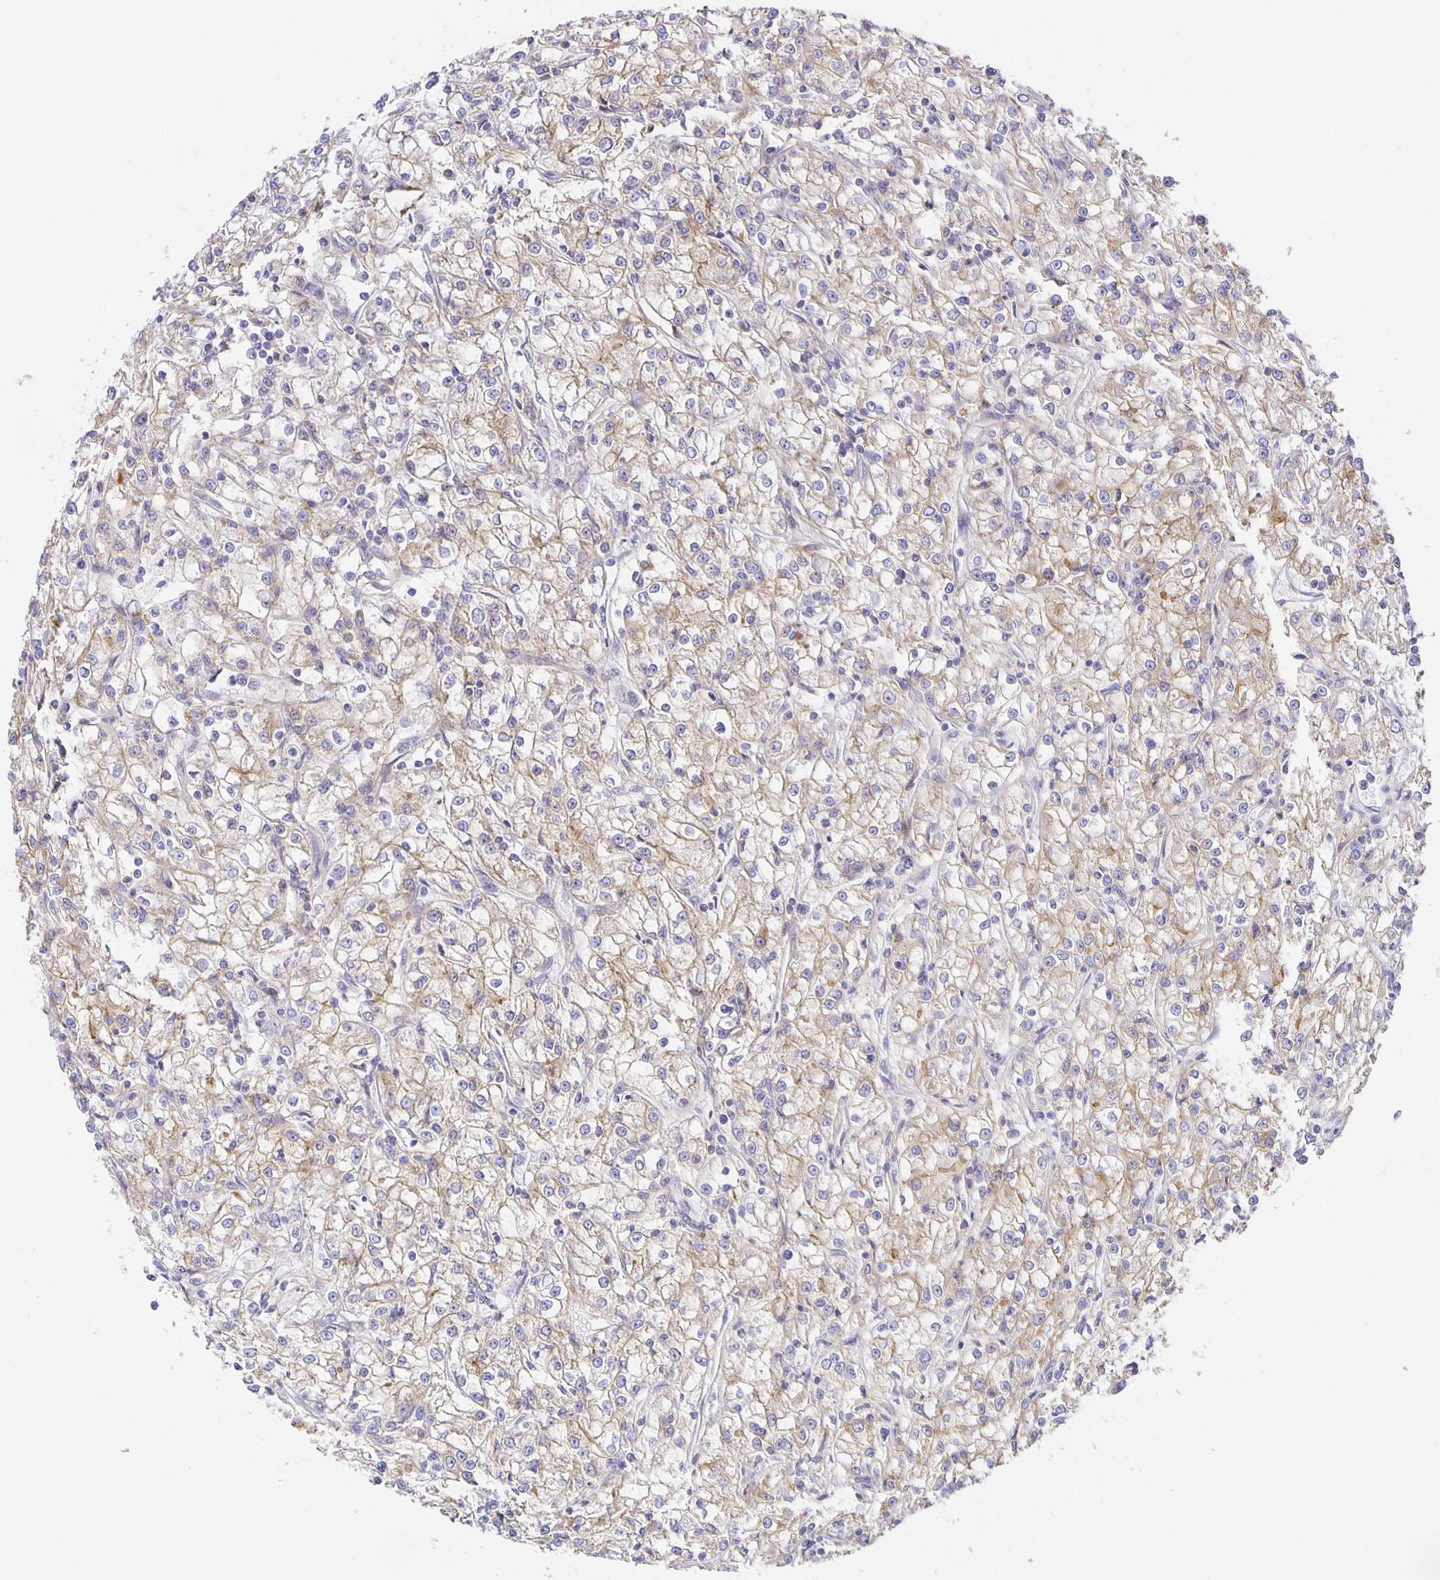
{"staining": {"intensity": "weak", "quantity": "25%-75%", "location": "cytoplasmic/membranous"}, "tissue": "renal cancer", "cell_type": "Tumor cells", "image_type": "cancer", "snomed": [{"axis": "morphology", "description": "Adenocarcinoma, NOS"}, {"axis": "topography", "description": "Kidney"}], "caption": "Immunohistochemistry (IHC) micrograph of neoplastic tissue: adenocarcinoma (renal) stained using IHC exhibits low levels of weak protein expression localized specifically in the cytoplasmic/membranous of tumor cells, appearing as a cytoplasmic/membranous brown color.", "gene": "FLRT3", "patient": {"sex": "female", "age": 59}}